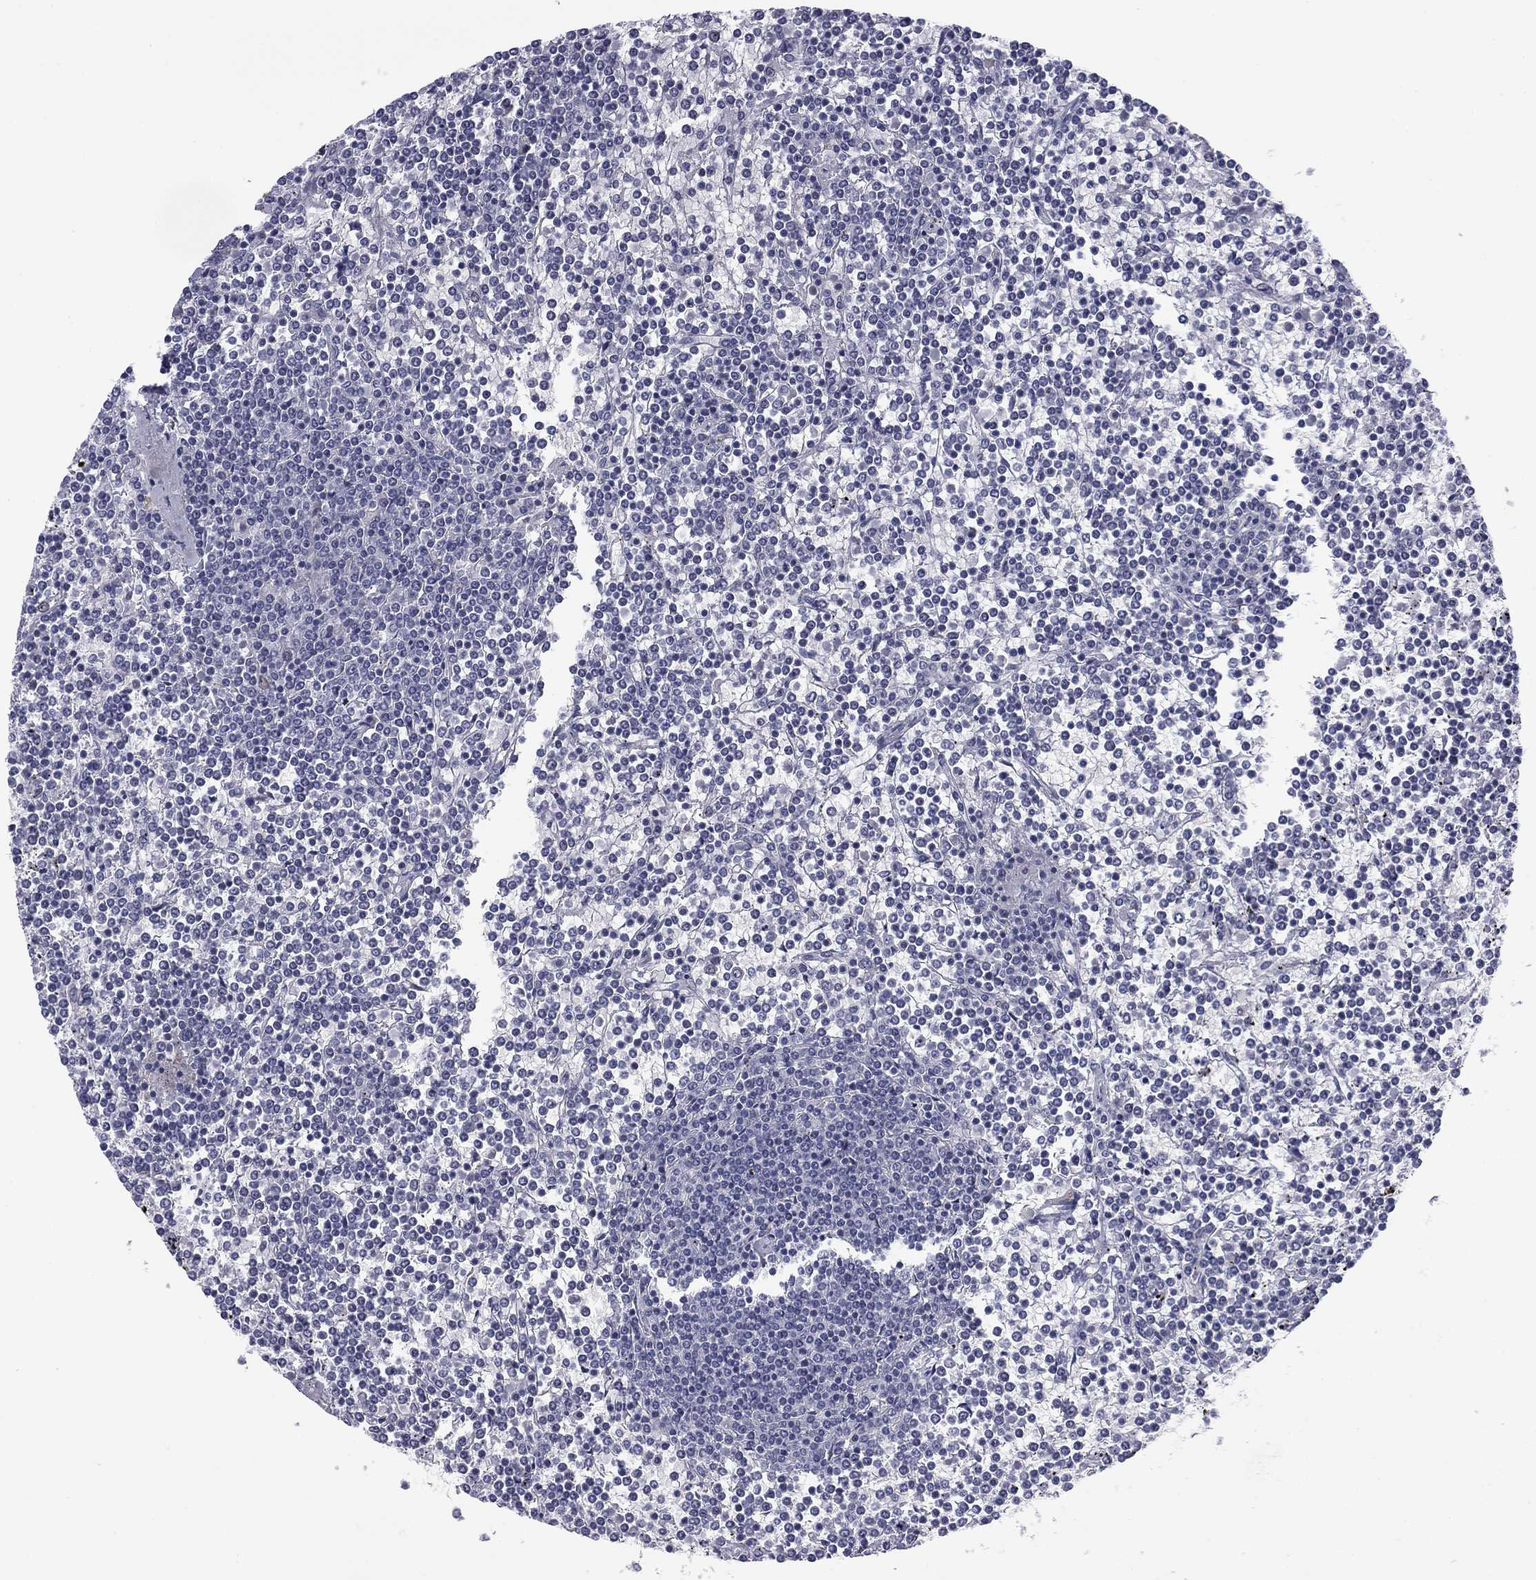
{"staining": {"intensity": "negative", "quantity": "none", "location": "none"}, "tissue": "lymphoma", "cell_type": "Tumor cells", "image_type": "cancer", "snomed": [{"axis": "morphology", "description": "Malignant lymphoma, non-Hodgkin's type, Low grade"}, {"axis": "topography", "description": "Spleen"}], "caption": "An immunohistochemistry micrograph of lymphoma is shown. There is no staining in tumor cells of lymphoma. (DAB (3,3'-diaminobenzidine) IHC with hematoxylin counter stain).", "gene": "PRPH", "patient": {"sex": "female", "age": 19}}